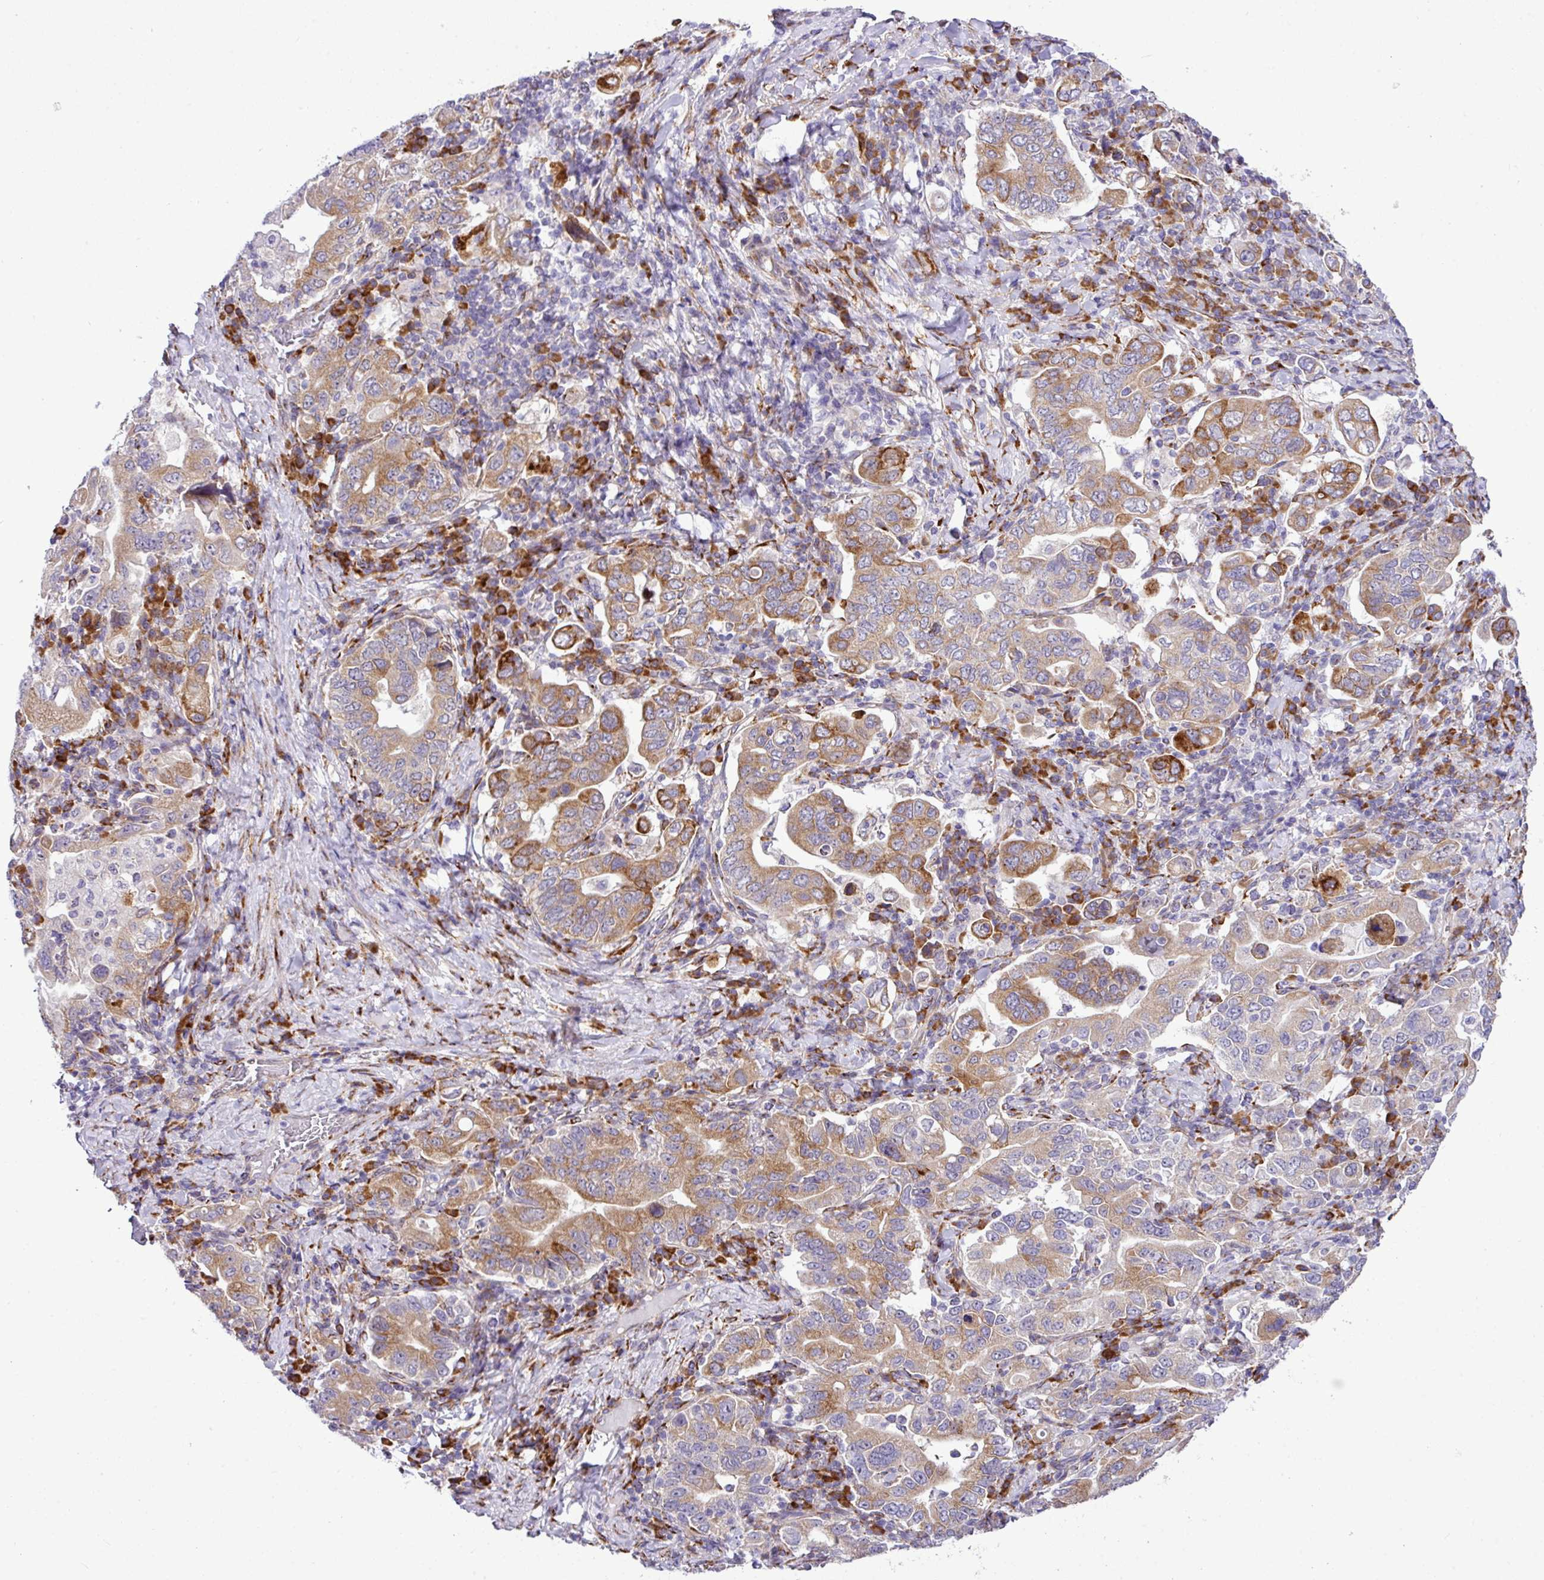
{"staining": {"intensity": "moderate", "quantity": "25%-75%", "location": "cytoplasmic/membranous"}, "tissue": "stomach cancer", "cell_type": "Tumor cells", "image_type": "cancer", "snomed": [{"axis": "morphology", "description": "Adenocarcinoma, NOS"}, {"axis": "topography", "description": "Stomach, upper"}, {"axis": "topography", "description": "Stomach"}], "caption": "Immunohistochemical staining of adenocarcinoma (stomach) shows medium levels of moderate cytoplasmic/membranous protein expression in approximately 25%-75% of tumor cells. (Stains: DAB (3,3'-diaminobenzidine) in brown, nuclei in blue, Microscopy: brightfield microscopy at high magnification).", "gene": "CFAP97", "patient": {"sex": "male", "age": 62}}